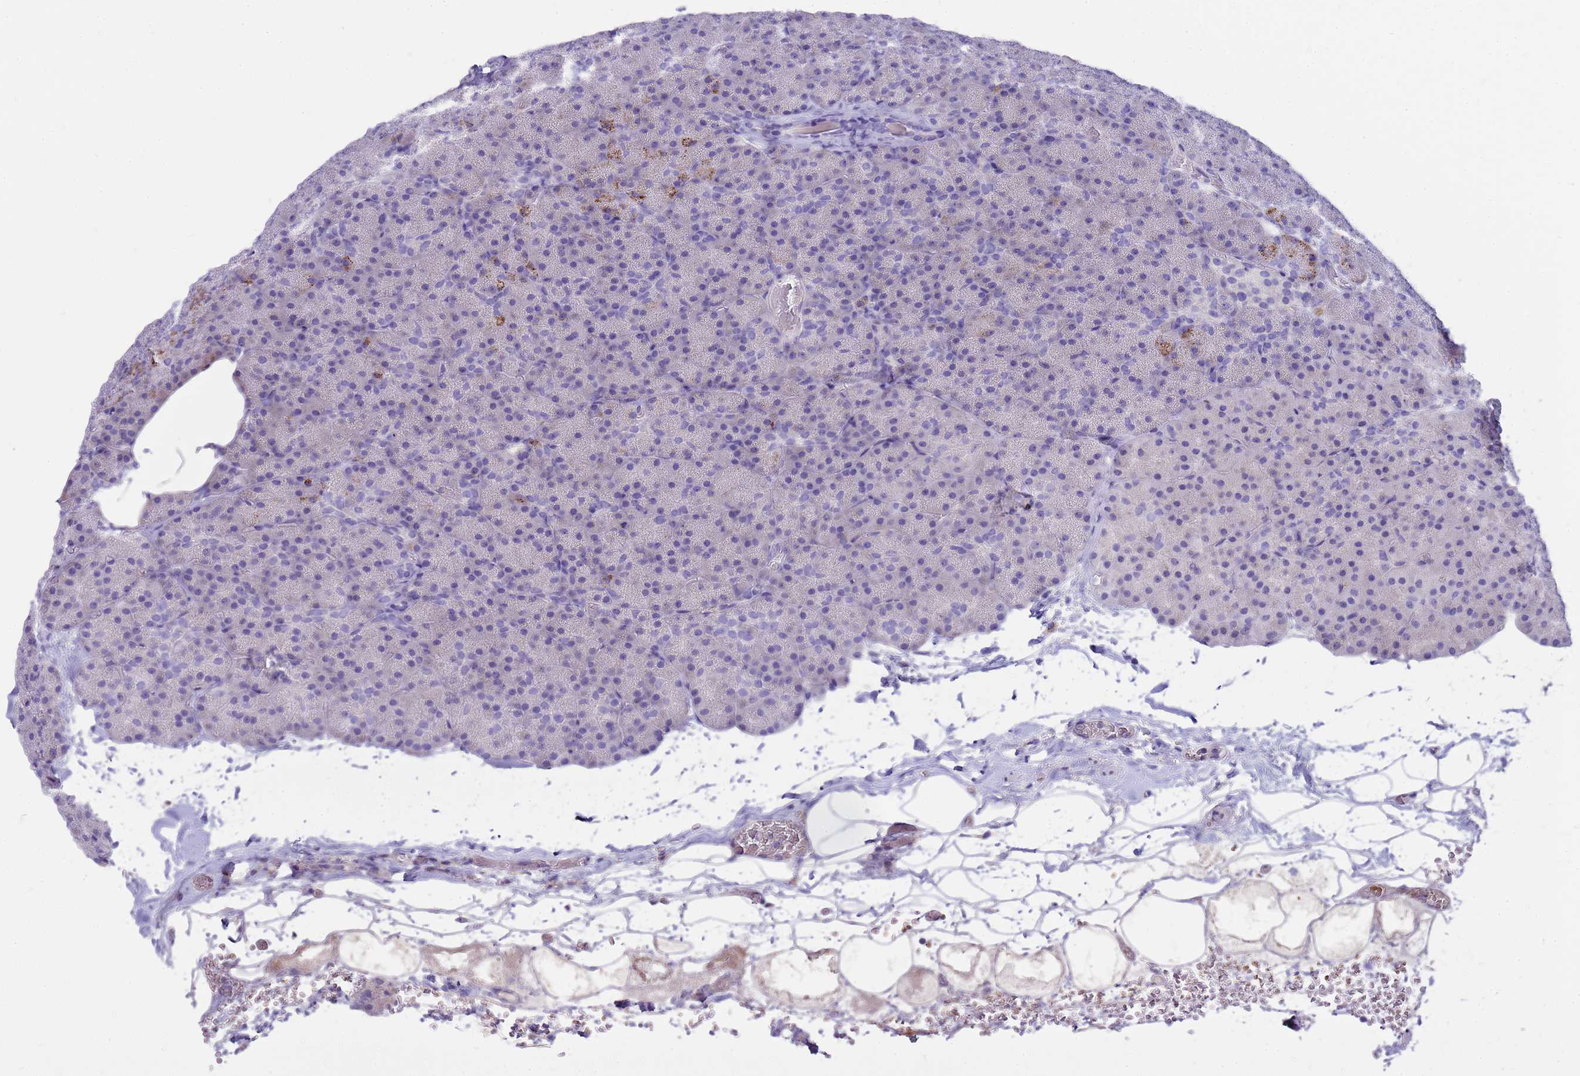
{"staining": {"intensity": "strong", "quantity": "<25%", "location": "cytoplasmic/membranous"}, "tissue": "pancreas", "cell_type": "Exocrine glandular cells", "image_type": "normal", "snomed": [{"axis": "morphology", "description": "Normal tissue, NOS"}, {"axis": "morphology", "description": "Carcinoid, malignant, NOS"}, {"axis": "topography", "description": "Pancreas"}], "caption": "This photomicrograph displays IHC staining of benign pancreas, with medium strong cytoplasmic/membranous expression in about <25% of exocrine glandular cells.", "gene": "RIPPLY2", "patient": {"sex": "female", "age": 35}}